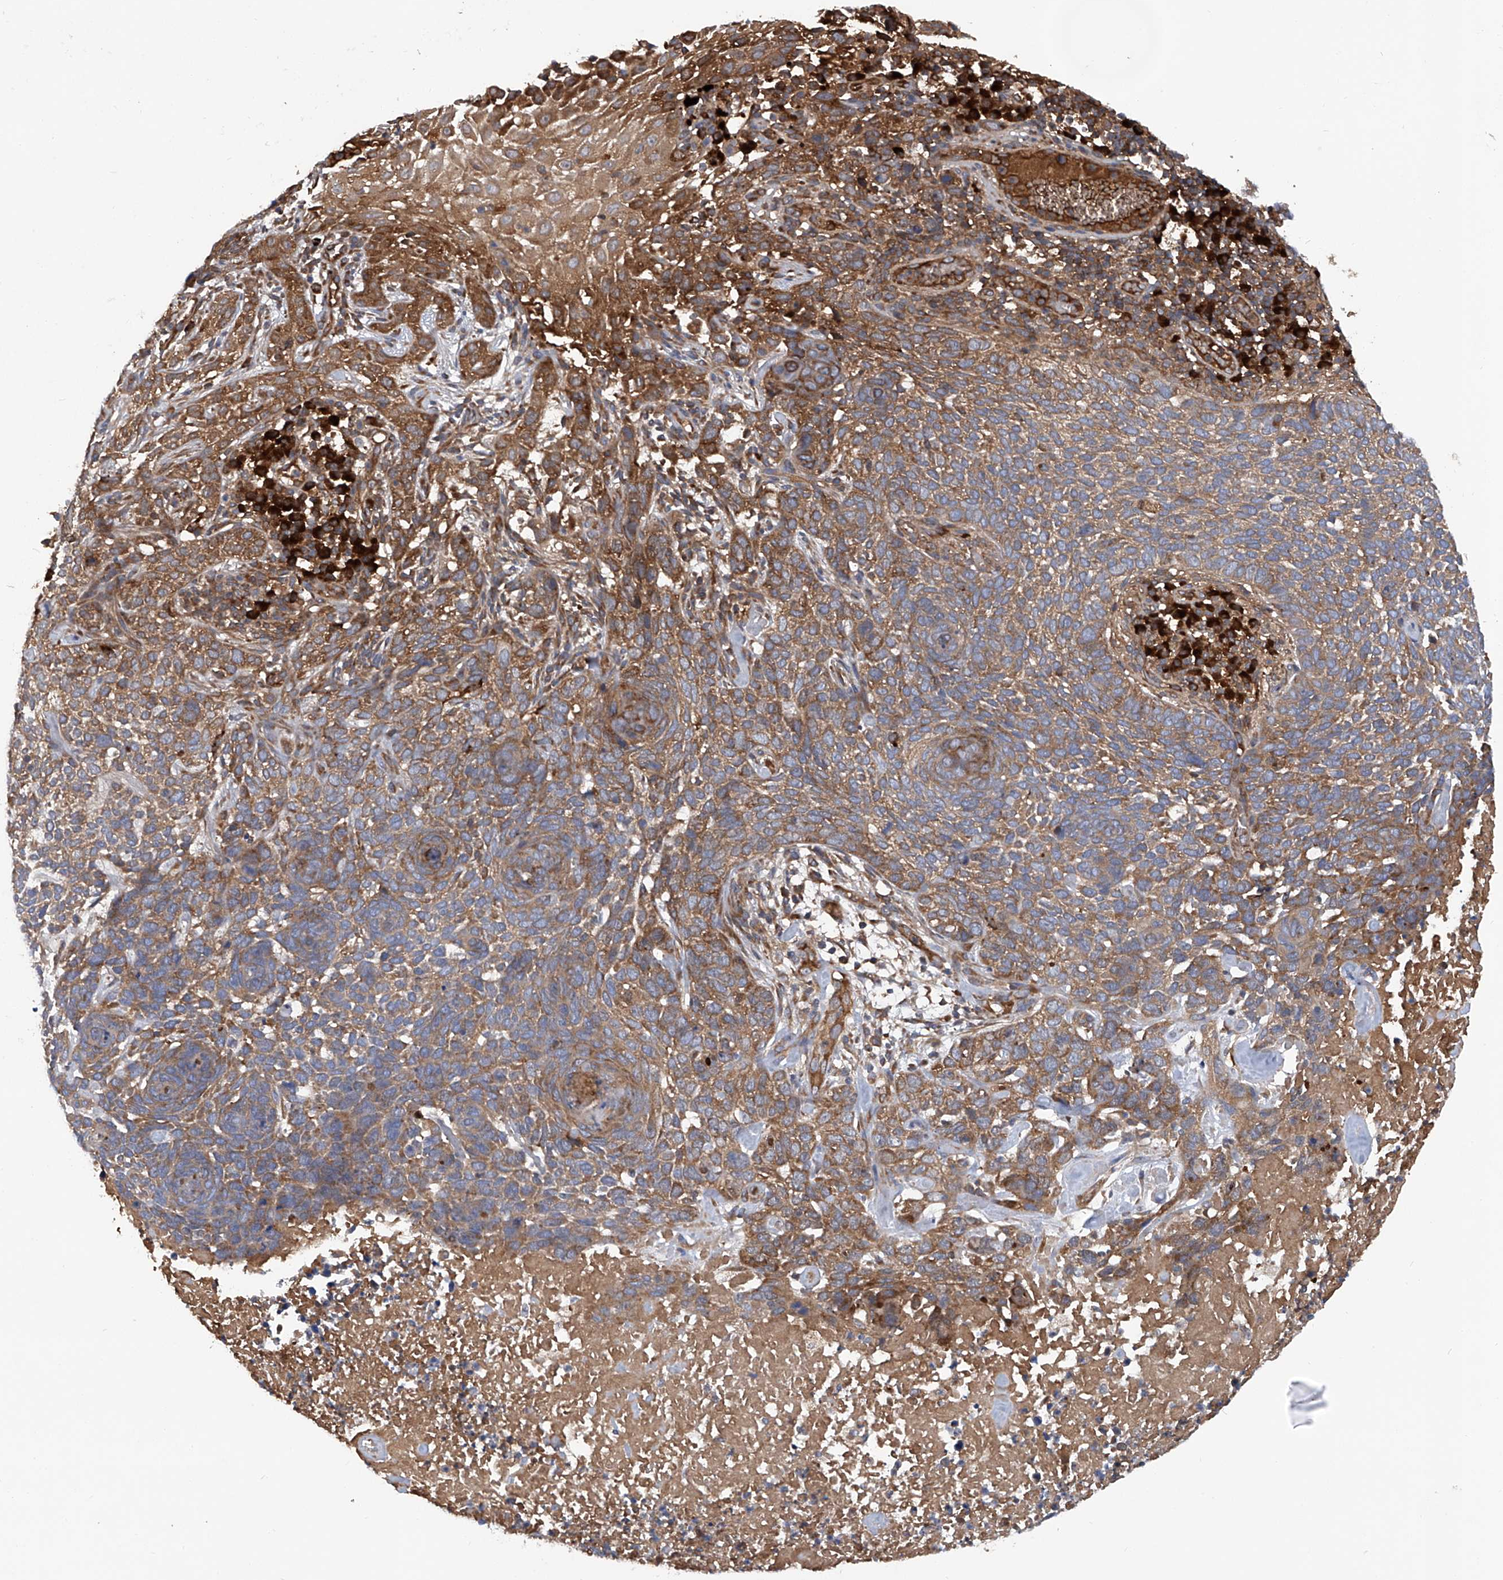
{"staining": {"intensity": "moderate", "quantity": ">75%", "location": "cytoplasmic/membranous"}, "tissue": "skin cancer", "cell_type": "Tumor cells", "image_type": "cancer", "snomed": [{"axis": "morphology", "description": "Basal cell carcinoma"}, {"axis": "topography", "description": "Skin"}], "caption": "Skin basal cell carcinoma tissue shows moderate cytoplasmic/membranous positivity in approximately >75% of tumor cells Using DAB (3,3'-diaminobenzidine) (brown) and hematoxylin (blue) stains, captured at high magnification using brightfield microscopy.", "gene": "ASCC3", "patient": {"sex": "female", "age": 64}}